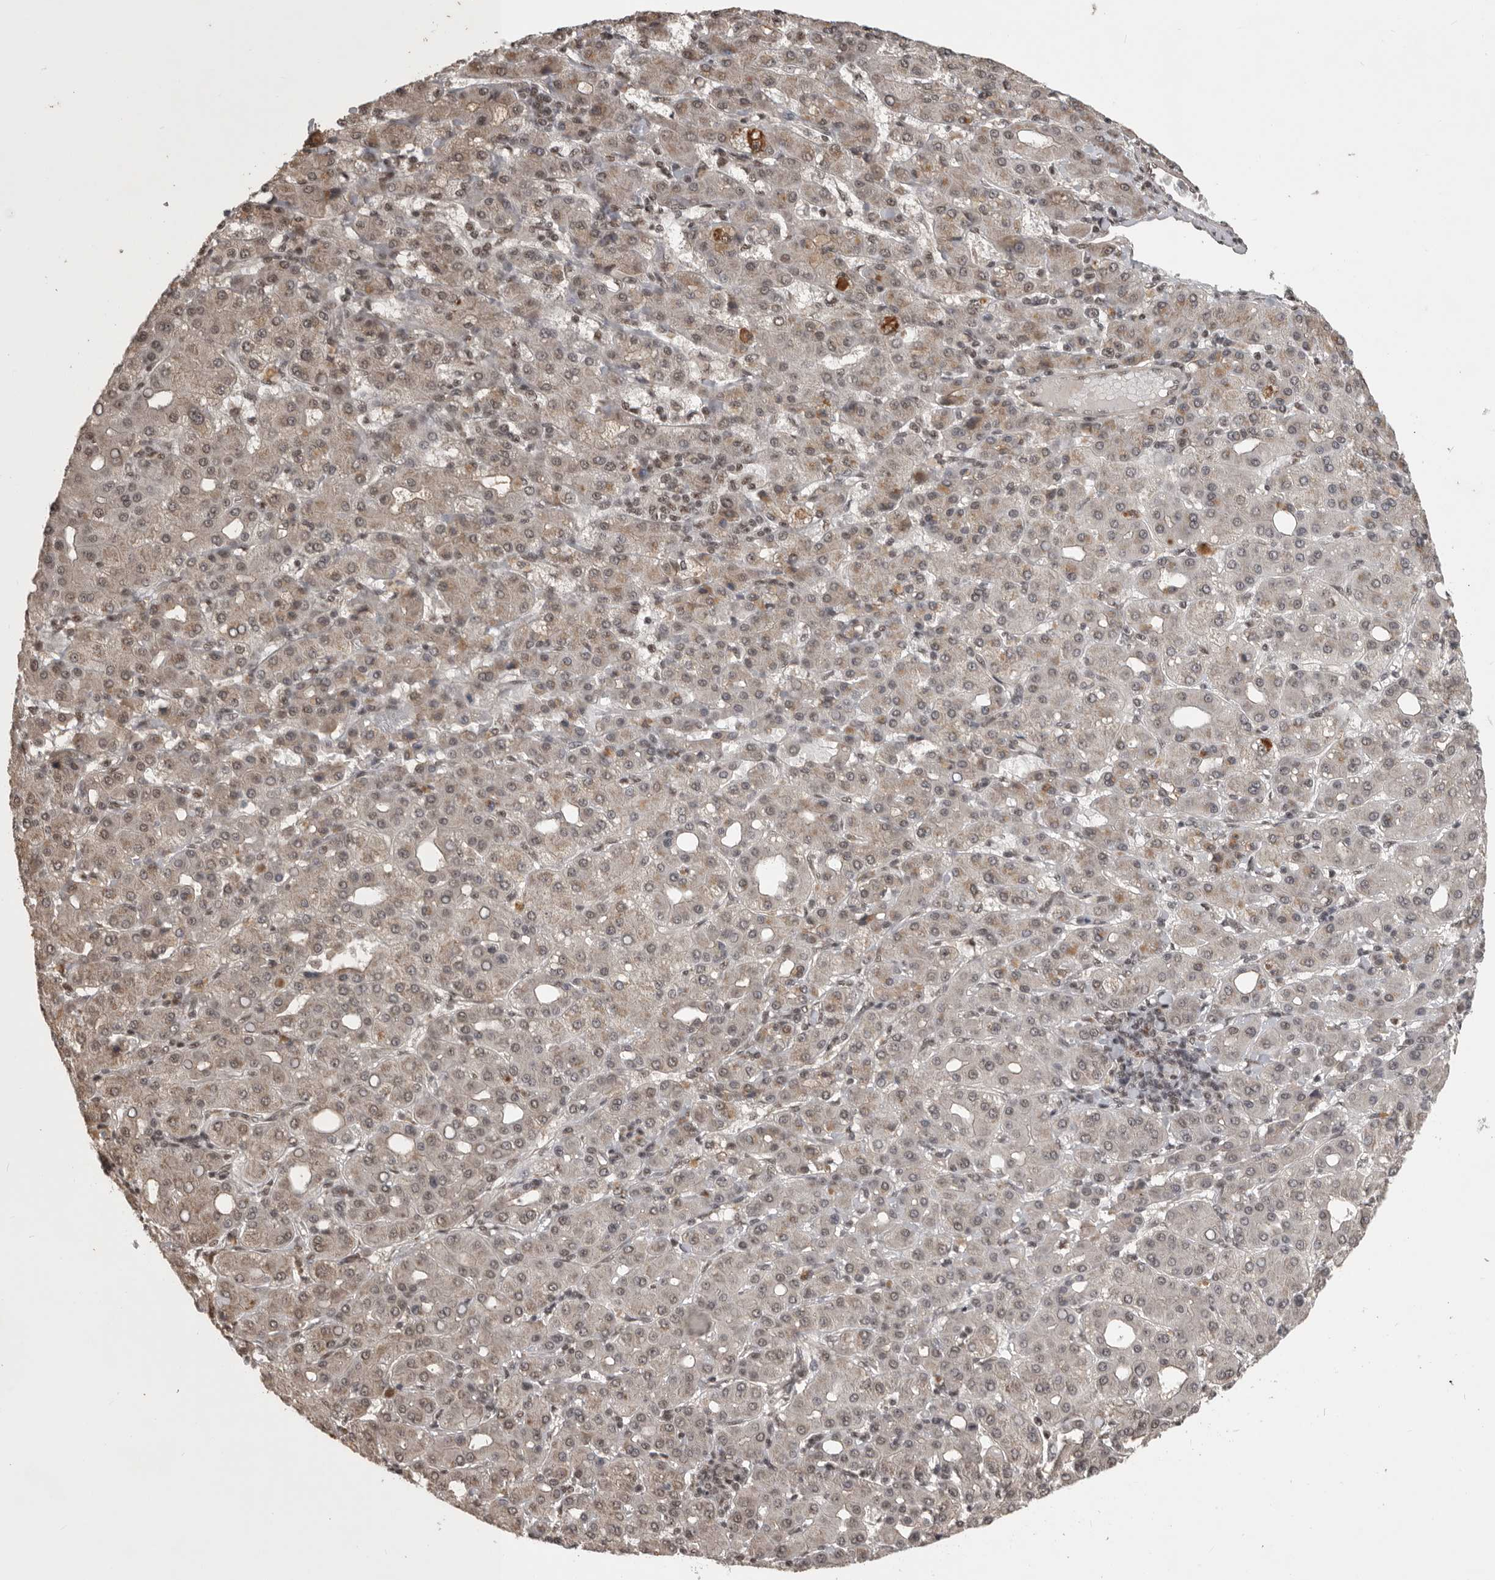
{"staining": {"intensity": "weak", "quantity": ">75%", "location": "cytoplasmic/membranous,nuclear"}, "tissue": "liver cancer", "cell_type": "Tumor cells", "image_type": "cancer", "snomed": [{"axis": "morphology", "description": "Carcinoma, Hepatocellular, NOS"}, {"axis": "topography", "description": "Liver"}], "caption": "Protein staining shows weak cytoplasmic/membranous and nuclear positivity in approximately >75% of tumor cells in liver cancer (hepatocellular carcinoma).", "gene": "CBLL1", "patient": {"sex": "male", "age": 65}}